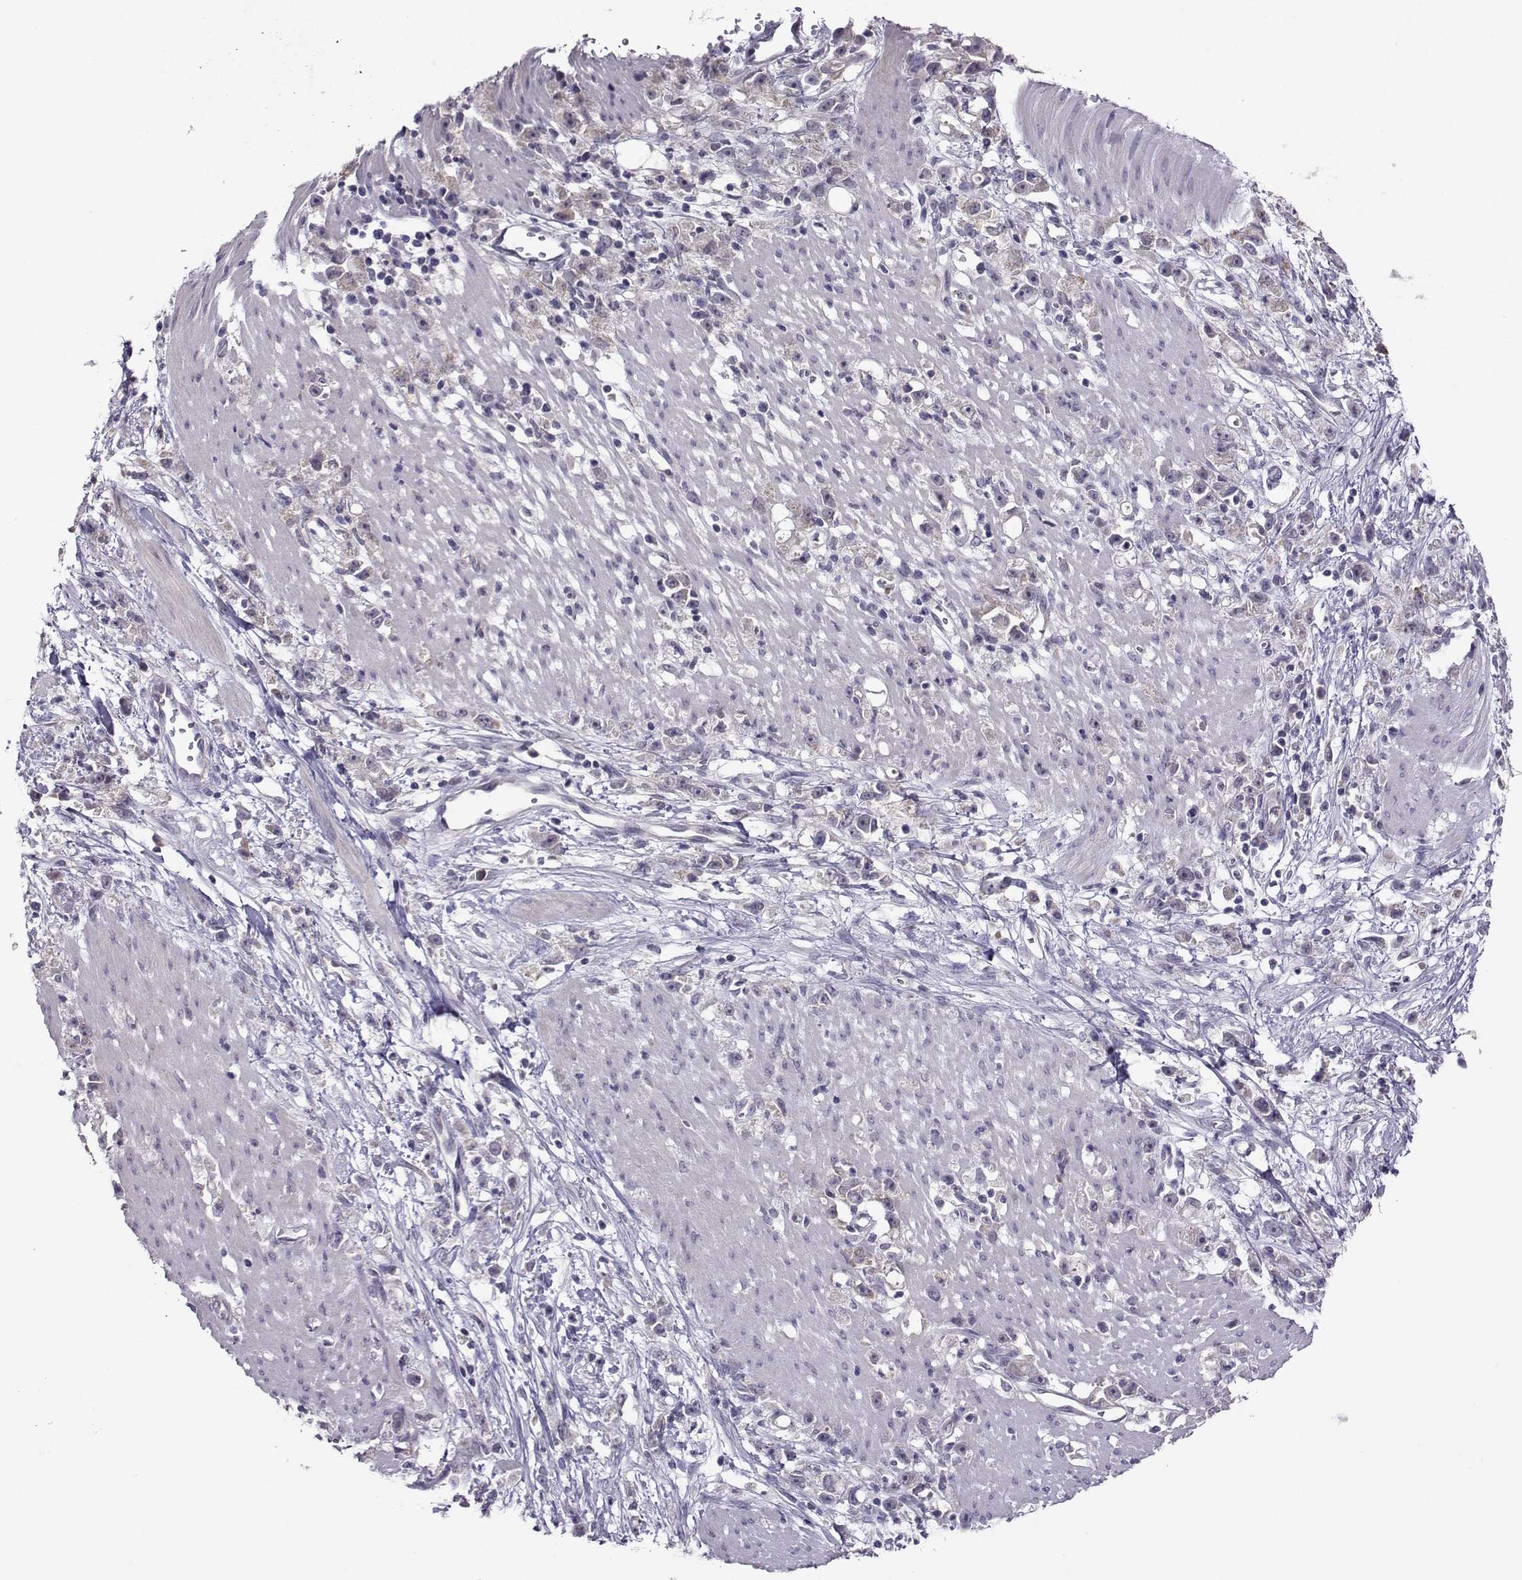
{"staining": {"intensity": "weak", "quantity": "<25%", "location": "cytoplasmic/membranous"}, "tissue": "stomach cancer", "cell_type": "Tumor cells", "image_type": "cancer", "snomed": [{"axis": "morphology", "description": "Adenocarcinoma, NOS"}, {"axis": "topography", "description": "Stomach"}], "caption": "There is no significant positivity in tumor cells of stomach adenocarcinoma.", "gene": "DDX20", "patient": {"sex": "female", "age": 59}}